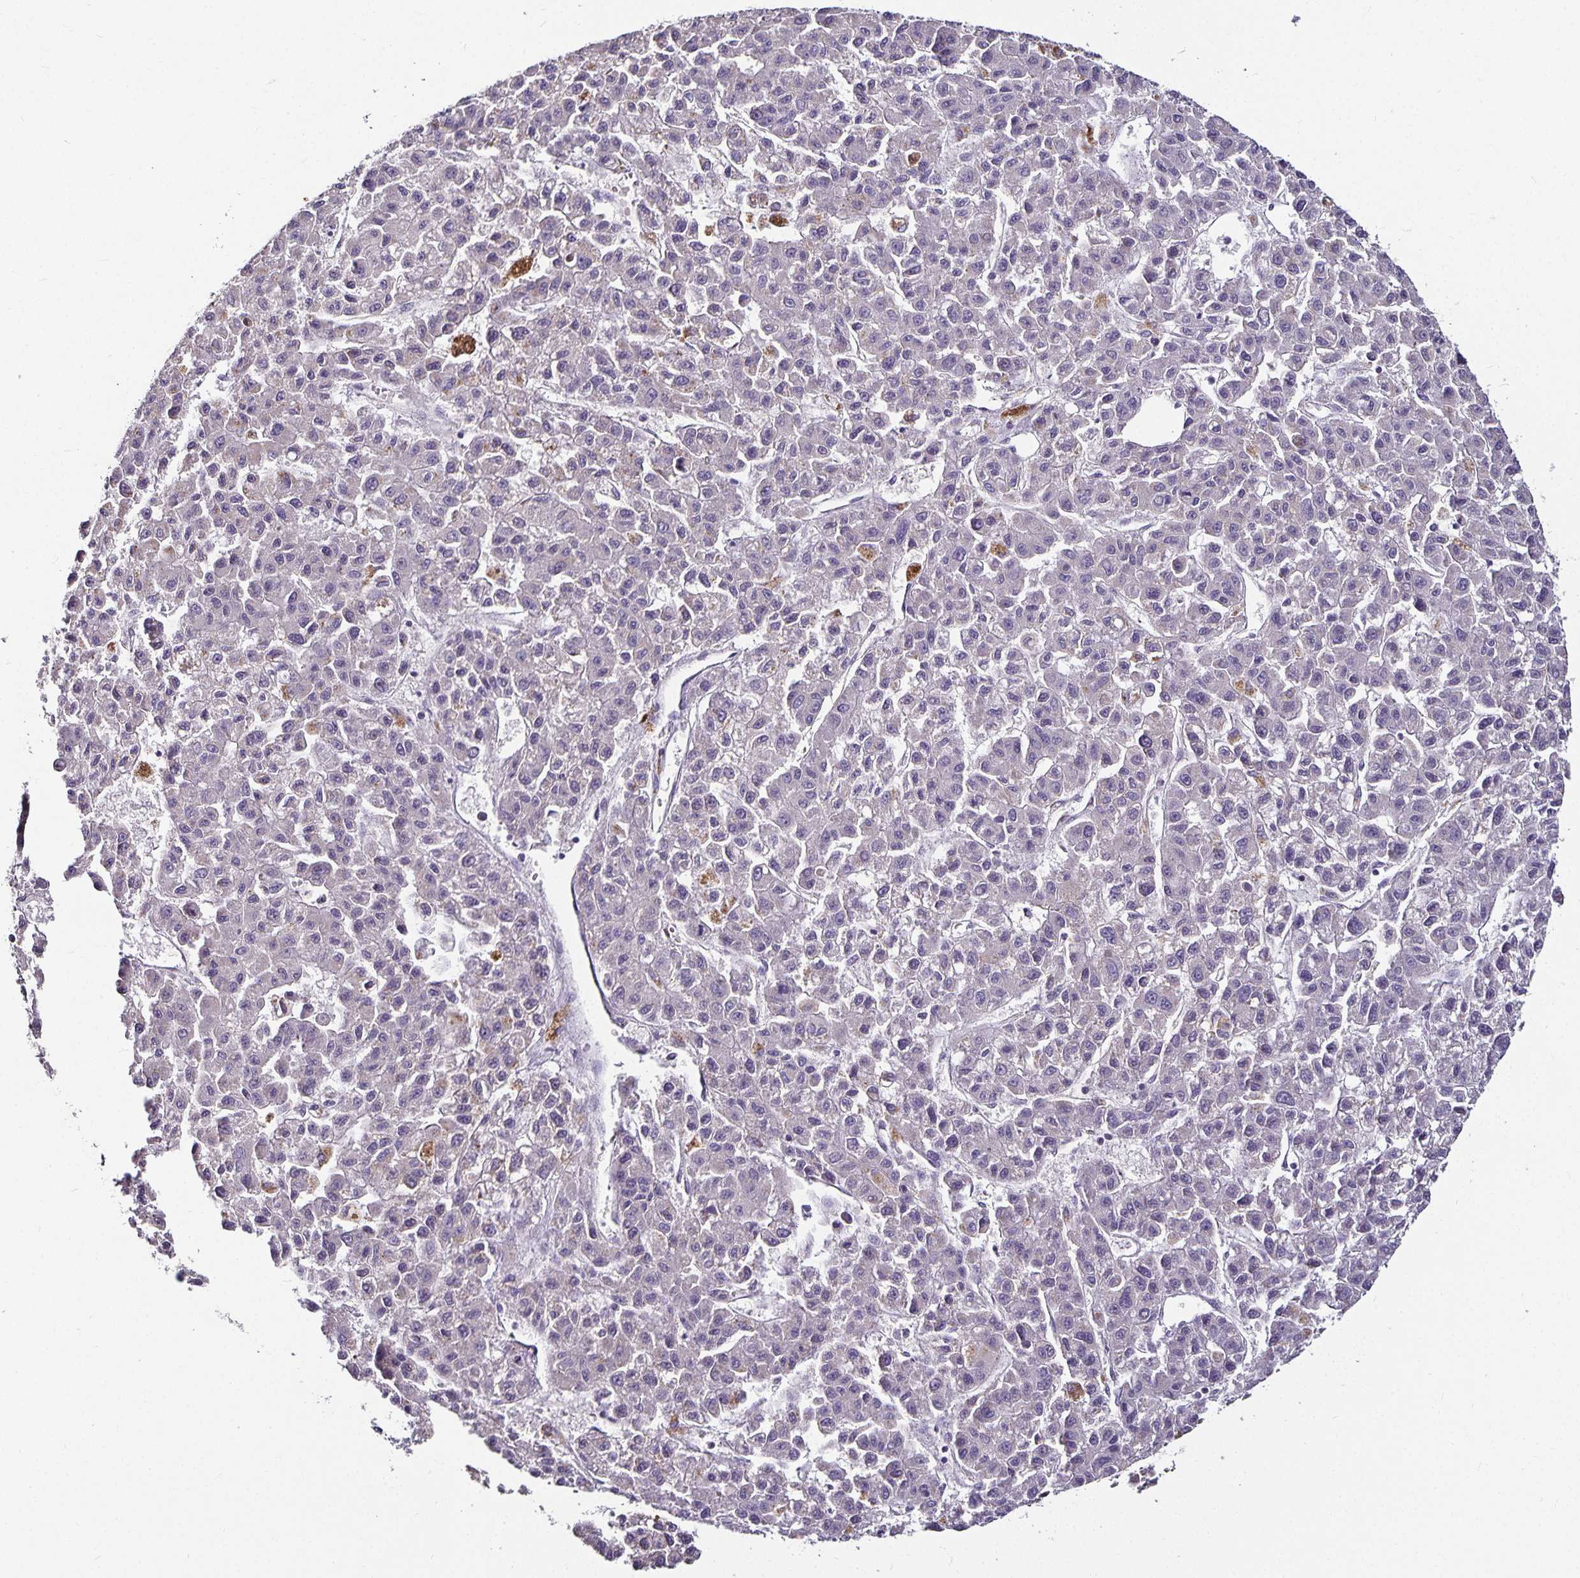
{"staining": {"intensity": "negative", "quantity": "none", "location": "none"}, "tissue": "liver cancer", "cell_type": "Tumor cells", "image_type": "cancer", "snomed": [{"axis": "morphology", "description": "Carcinoma, Hepatocellular, NOS"}, {"axis": "topography", "description": "Liver"}], "caption": "High power microscopy micrograph of an IHC photomicrograph of liver cancer (hepatocellular carcinoma), revealing no significant positivity in tumor cells.", "gene": "CA12", "patient": {"sex": "male", "age": 70}}